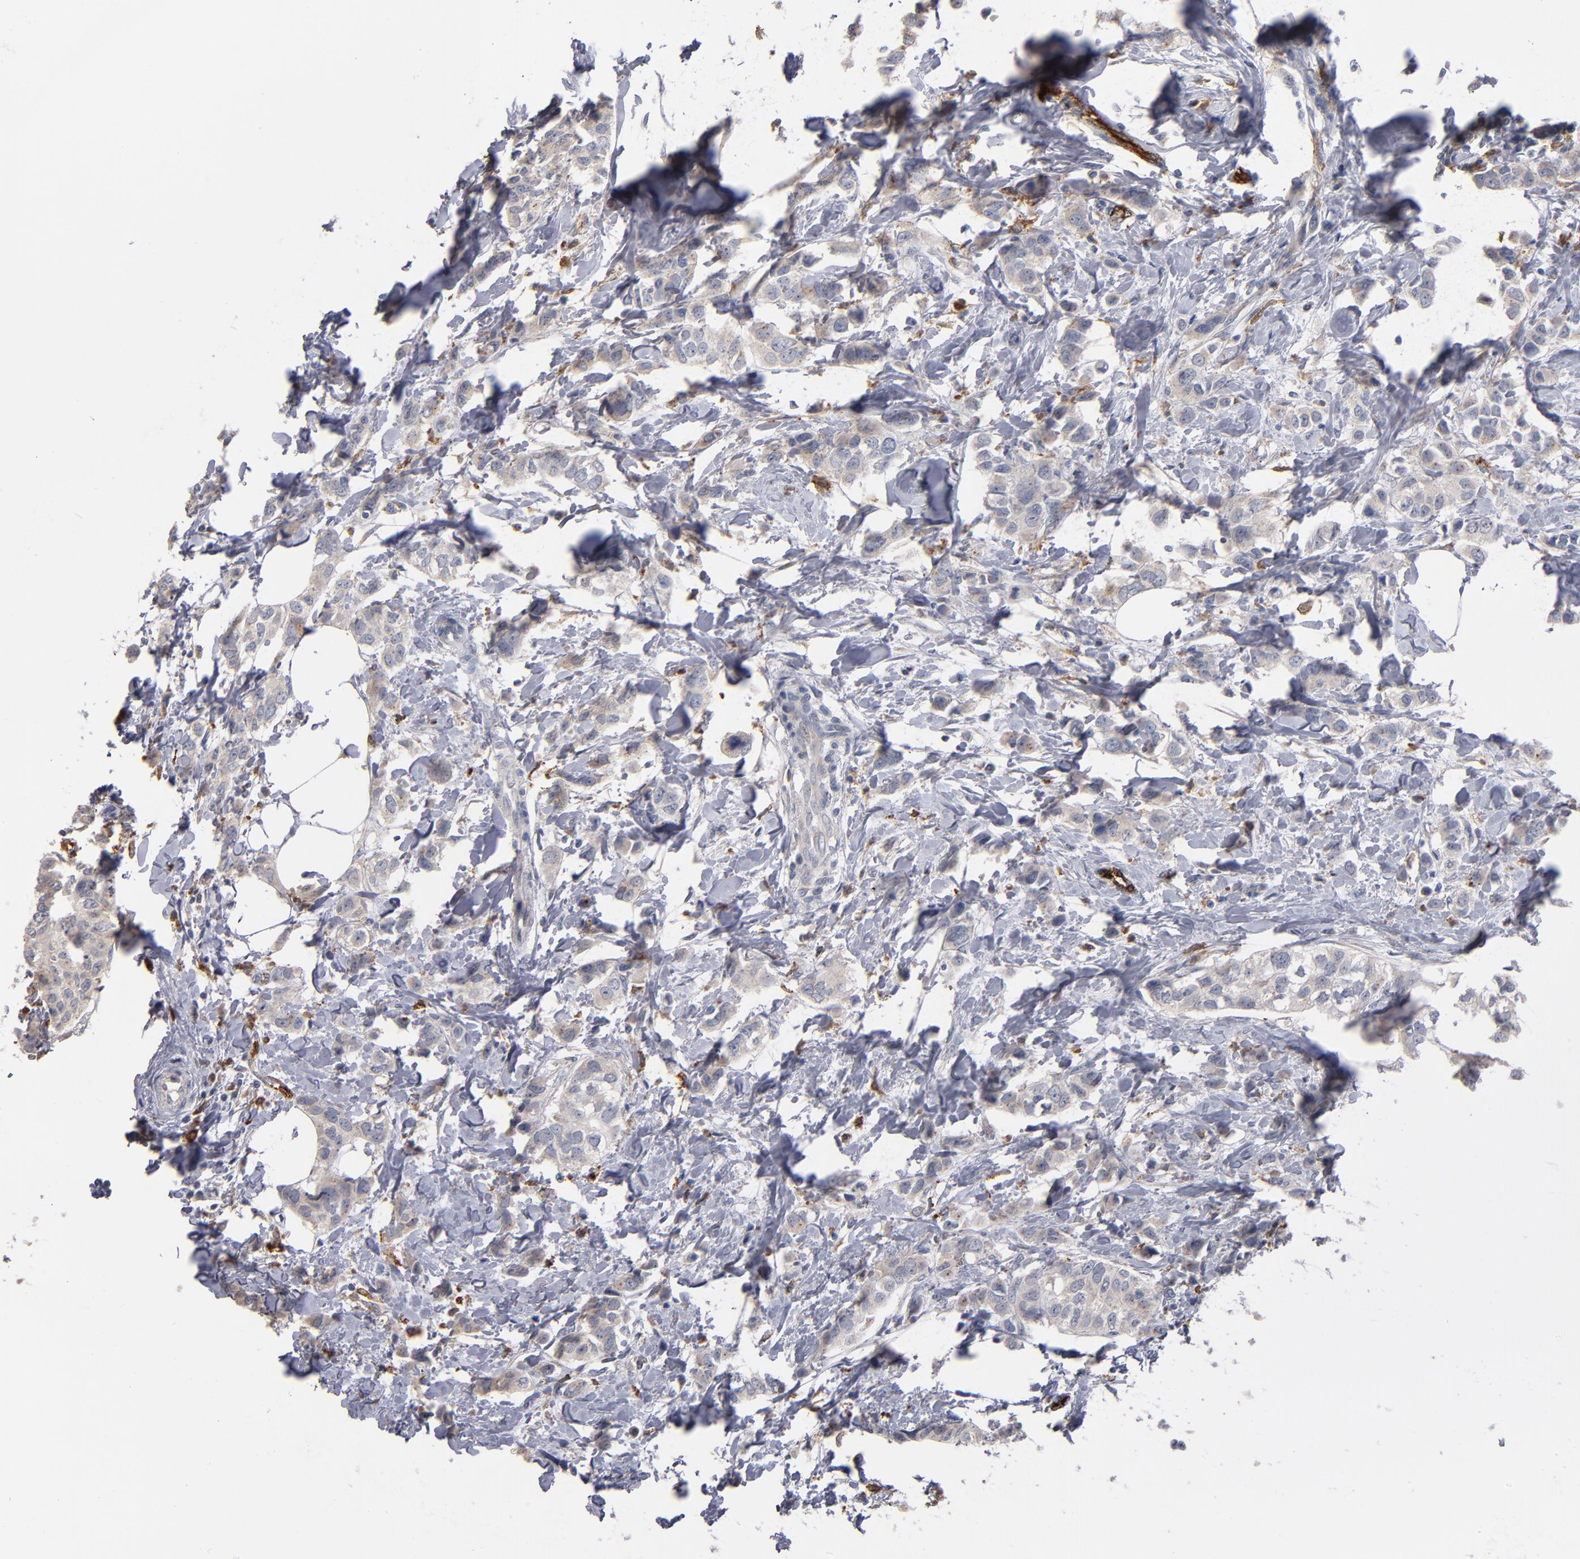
{"staining": {"intensity": "weak", "quantity": ">75%", "location": "cytoplasmic/membranous"}, "tissue": "breast cancer", "cell_type": "Tumor cells", "image_type": "cancer", "snomed": [{"axis": "morphology", "description": "Normal tissue, NOS"}, {"axis": "morphology", "description": "Duct carcinoma"}, {"axis": "topography", "description": "Breast"}], "caption": "A brown stain labels weak cytoplasmic/membranous expression of a protein in invasive ductal carcinoma (breast) tumor cells.", "gene": "SELP", "patient": {"sex": "female", "age": 50}}